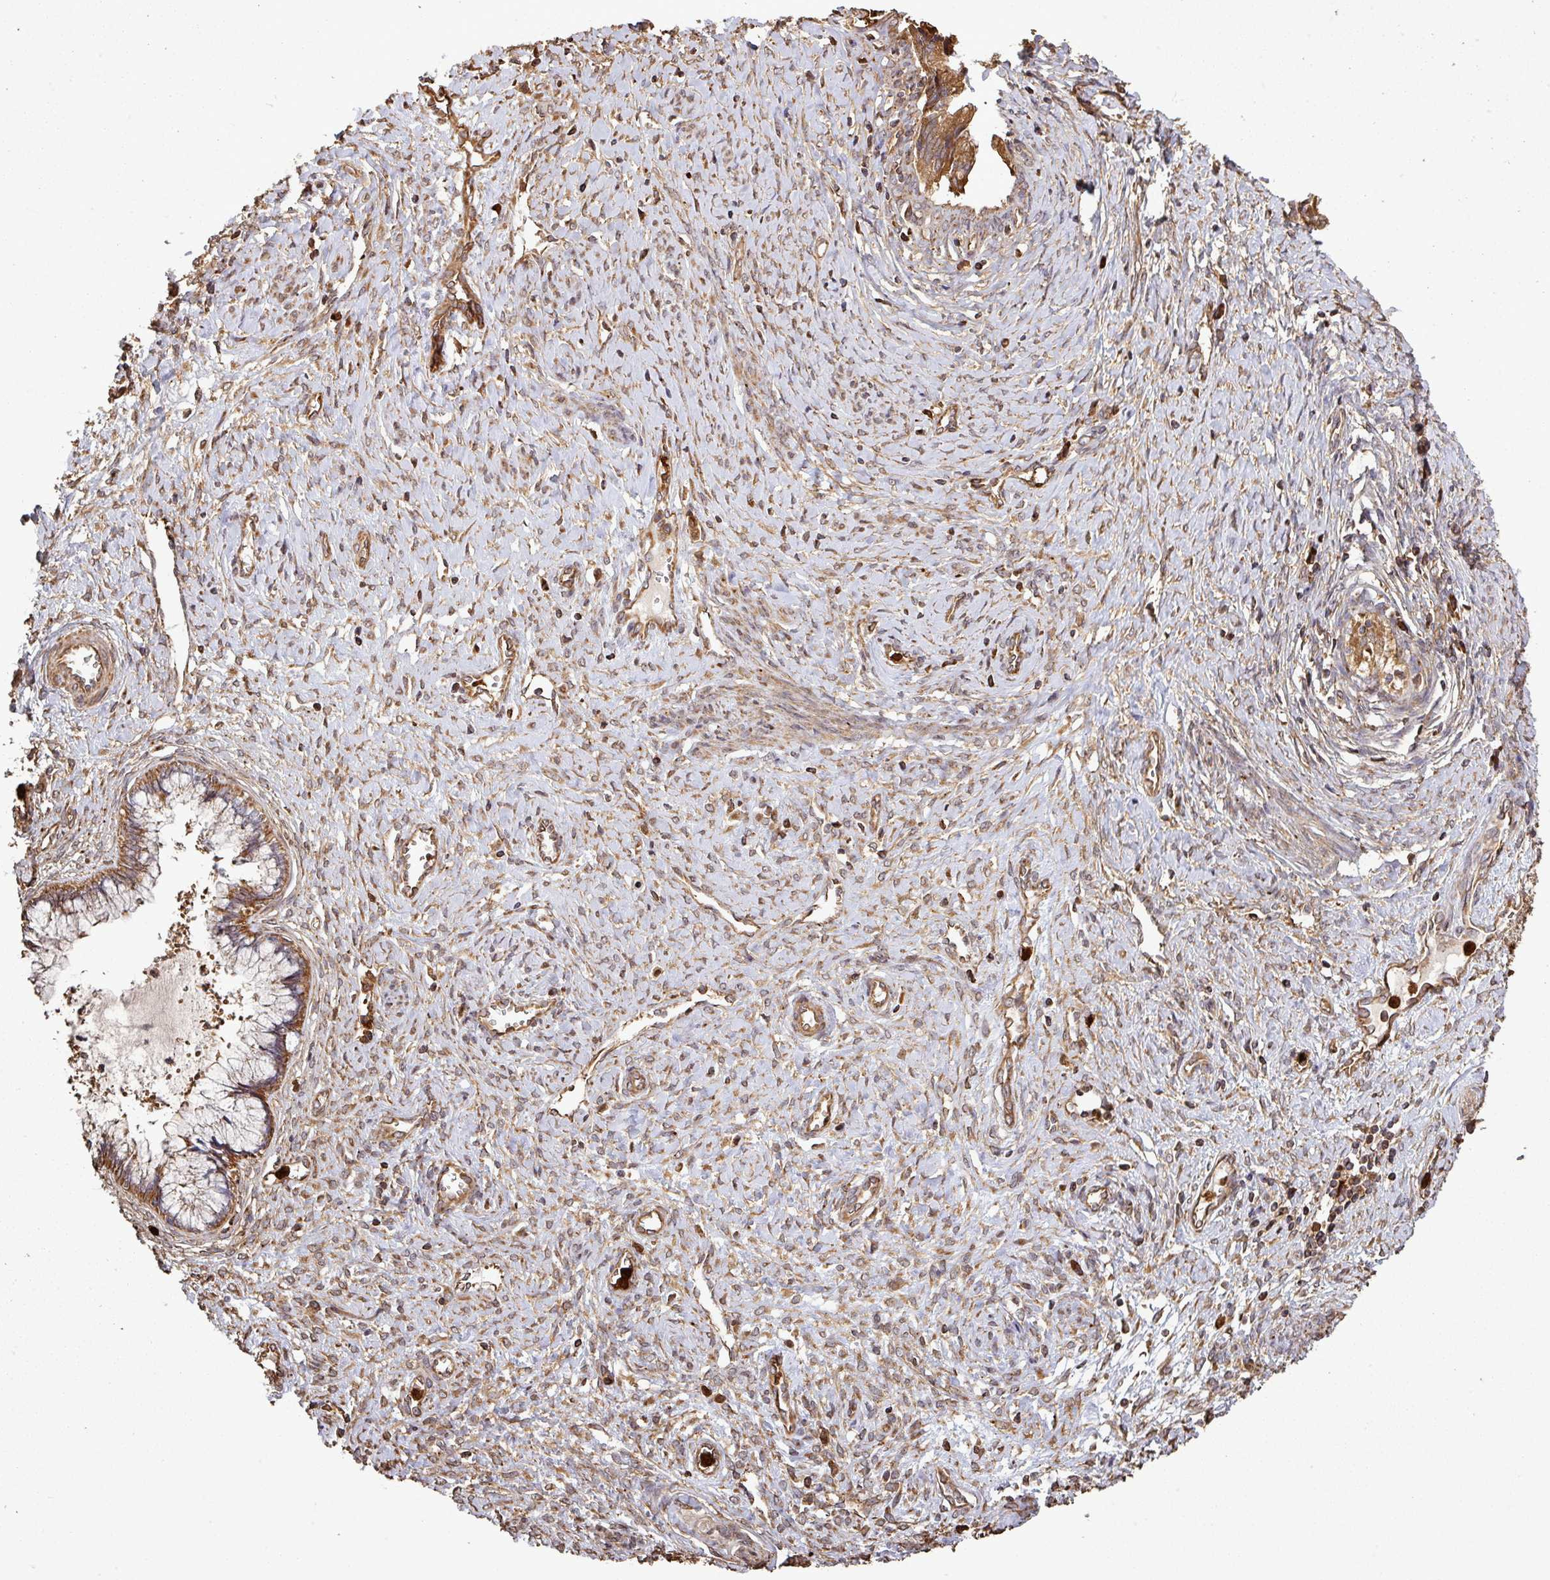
{"staining": {"intensity": "moderate", "quantity": ">75%", "location": "cytoplasmic/membranous"}, "tissue": "cervical cancer", "cell_type": "Tumor cells", "image_type": "cancer", "snomed": [{"axis": "morphology", "description": "Adenocarcinoma, NOS"}, {"axis": "topography", "description": "Cervix"}], "caption": "Approximately >75% of tumor cells in human adenocarcinoma (cervical) demonstrate moderate cytoplasmic/membranous protein staining as visualized by brown immunohistochemical staining.", "gene": "PLEKHM1", "patient": {"sex": "female", "age": 44}}